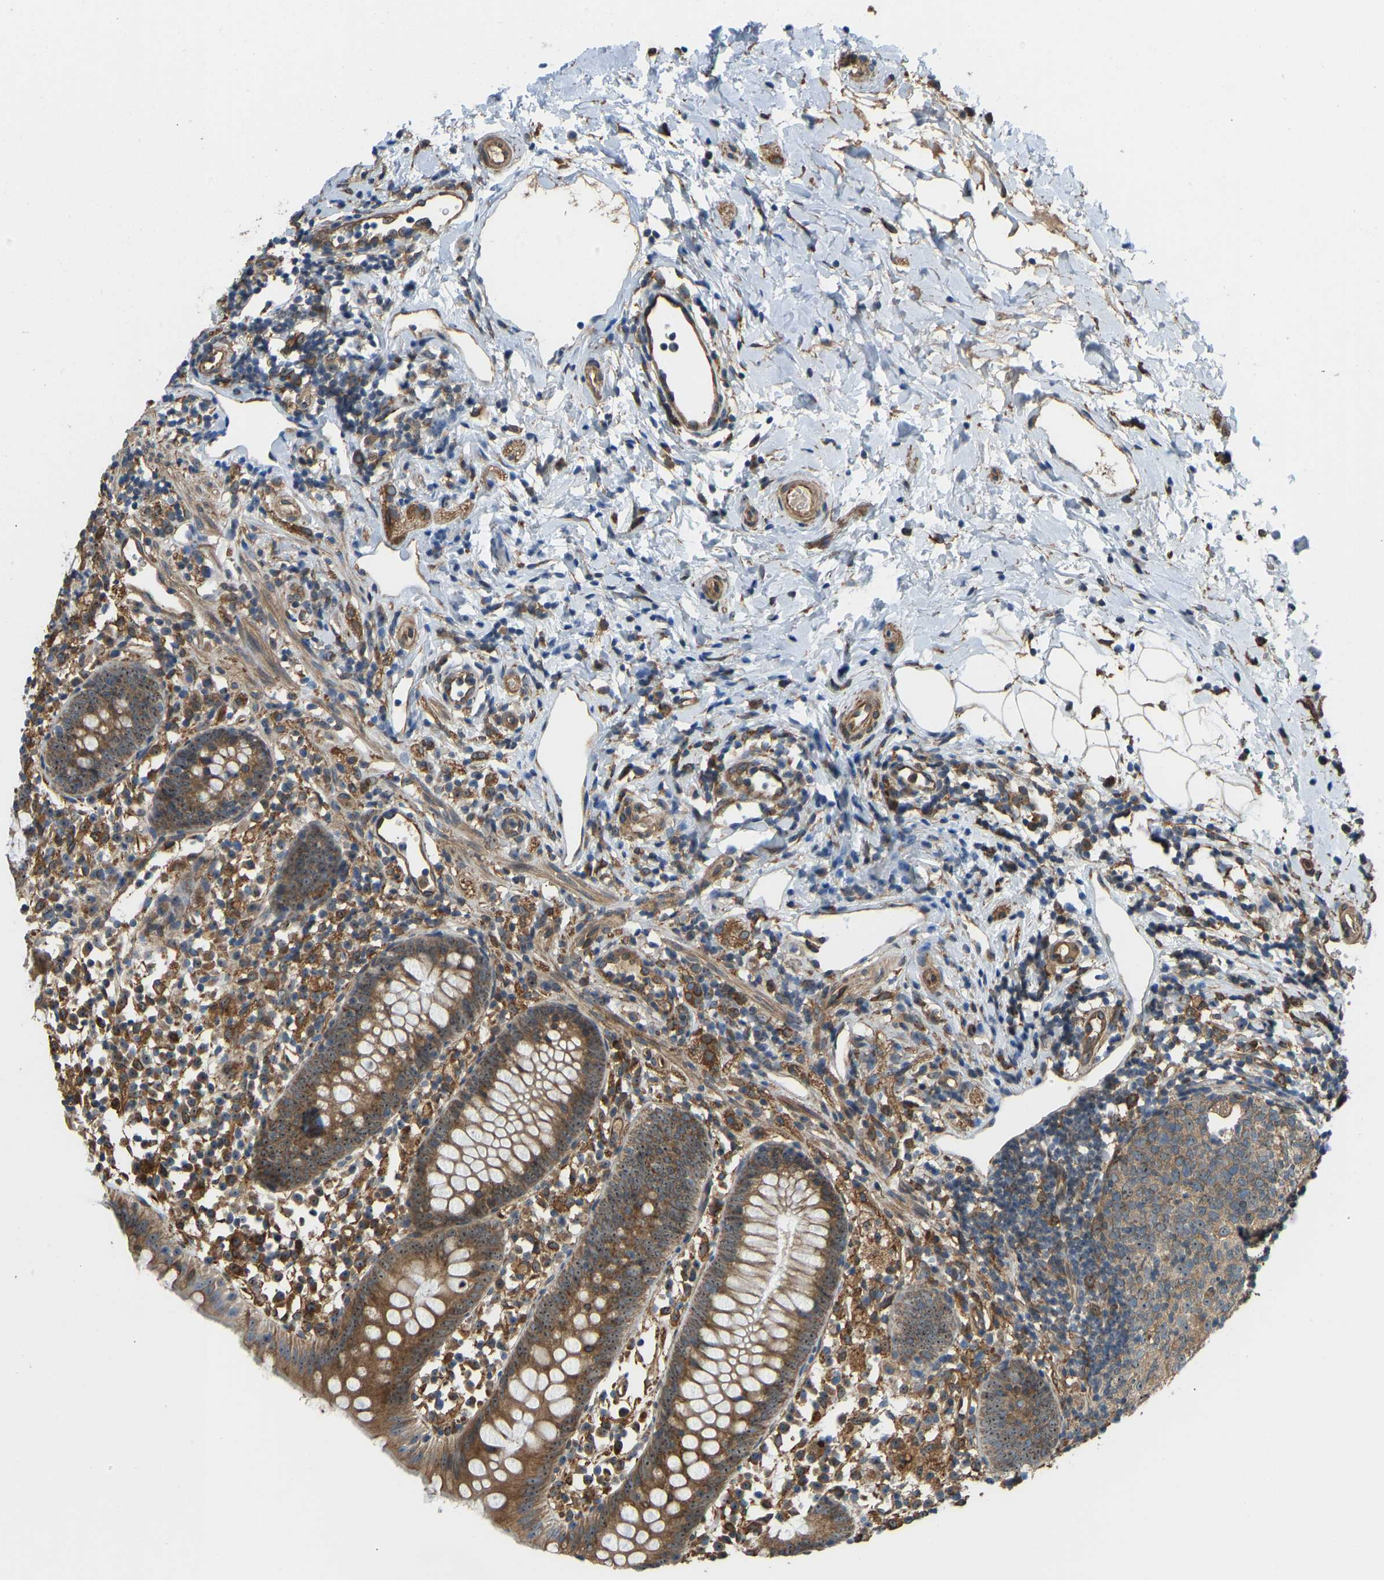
{"staining": {"intensity": "moderate", "quantity": ">75%", "location": "cytoplasmic/membranous,nuclear"}, "tissue": "appendix", "cell_type": "Glandular cells", "image_type": "normal", "snomed": [{"axis": "morphology", "description": "Normal tissue, NOS"}, {"axis": "topography", "description": "Appendix"}], "caption": "Immunohistochemical staining of benign appendix reveals medium levels of moderate cytoplasmic/membranous,nuclear staining in about >75% of glandular cells. Nuclei are stained in blue.", "gene": "OS9", "patient": {"sex": "female", "age": 20}}